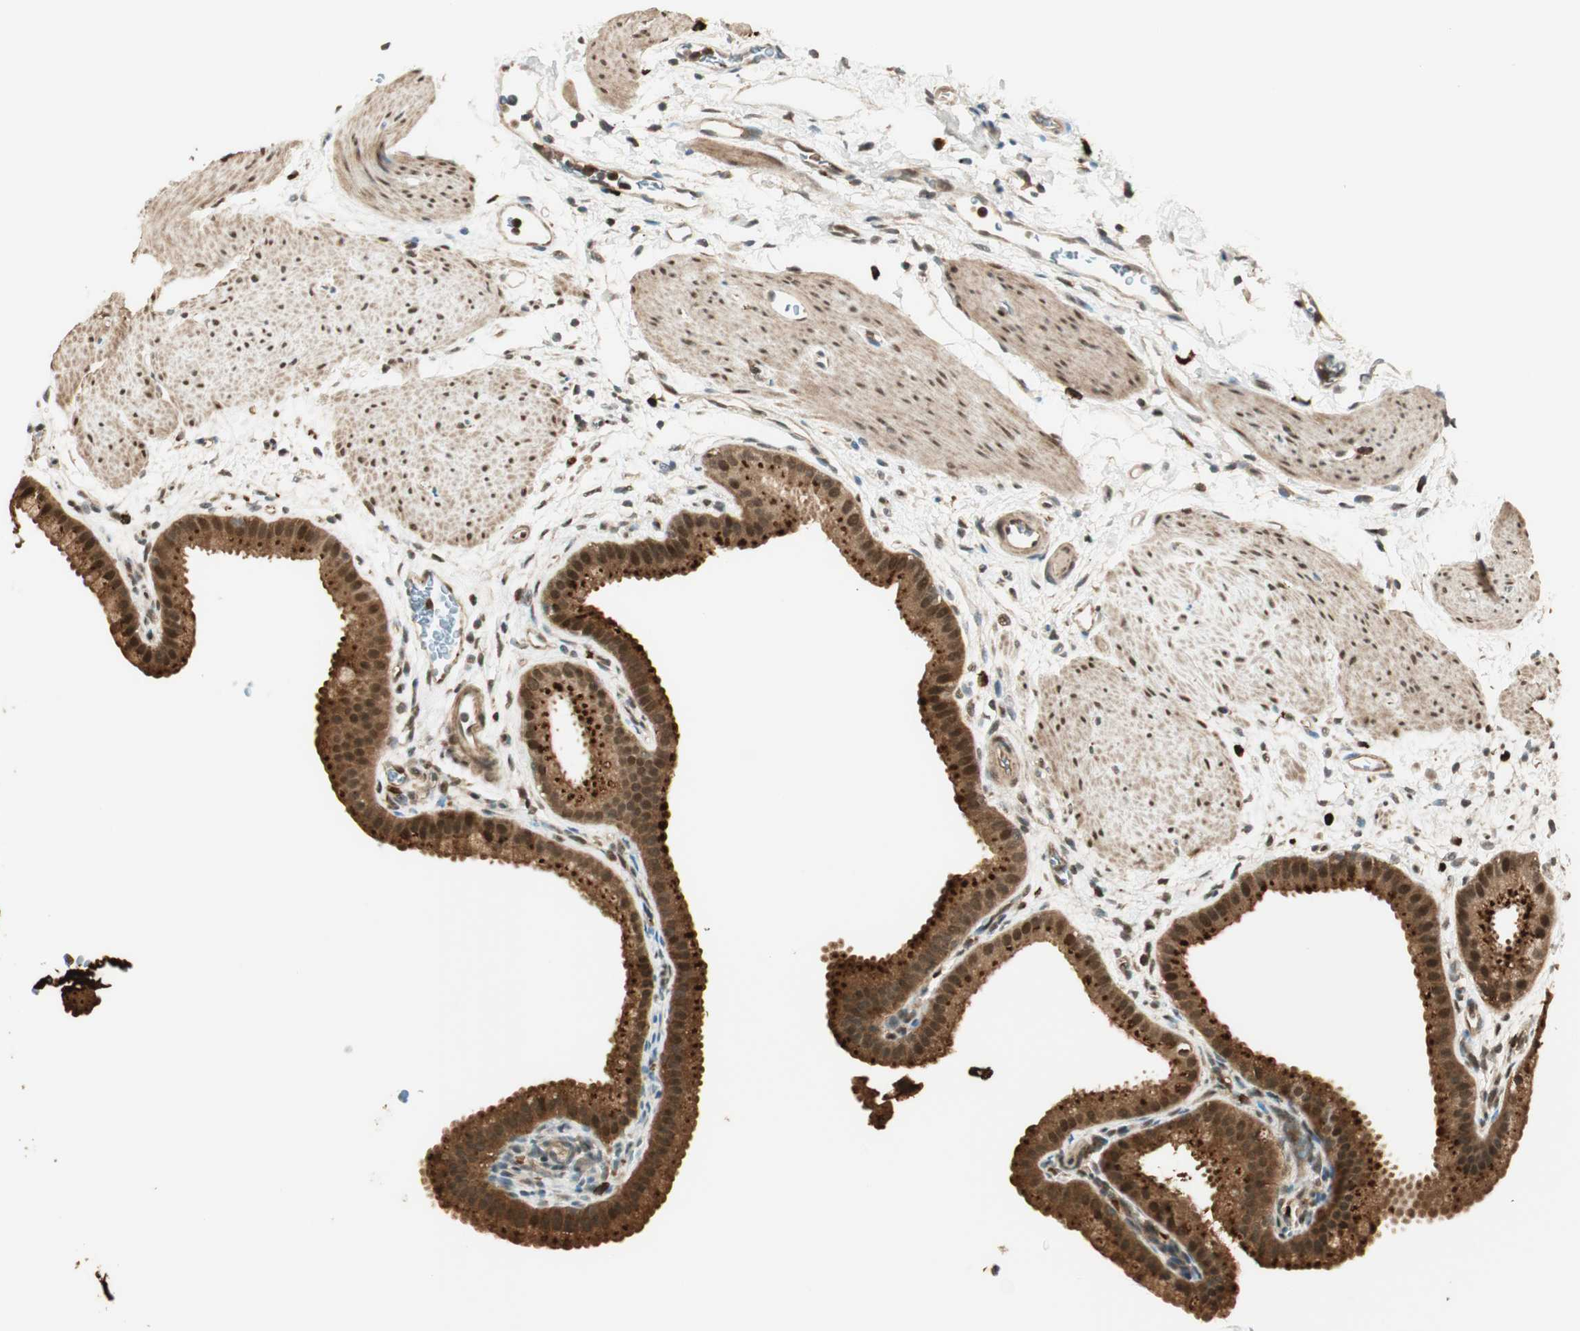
{"staining": {"intensity": "strong", "quantity": ">75%", "location": "cytoplasmic/membranous,nuclear"}, "tissue": "gallbladder", "cell_type": "Glandular cells", "image_type": "normal", "snomed": [{"axis": "morphology", "description": "Normal tissue, NOS"}, {"axis": "topography", "description": "Gallbladder"}], "caption": "Immunohistochemical staining of unremarkable gallbladder exhibits >75% levels of strong cytoplasmic/membranous,nuclear protein positivity in about >75% of glandular cells. The staining was performed using DAB (3,3'-diaminobenzidine) to visualize the protein expression in brown, while the nuclei were stained in blue with hematoxylin (Magnification: 20x).", "gene": "ENSG00000268870", "patient": {"sex": "female", "age": 64}}